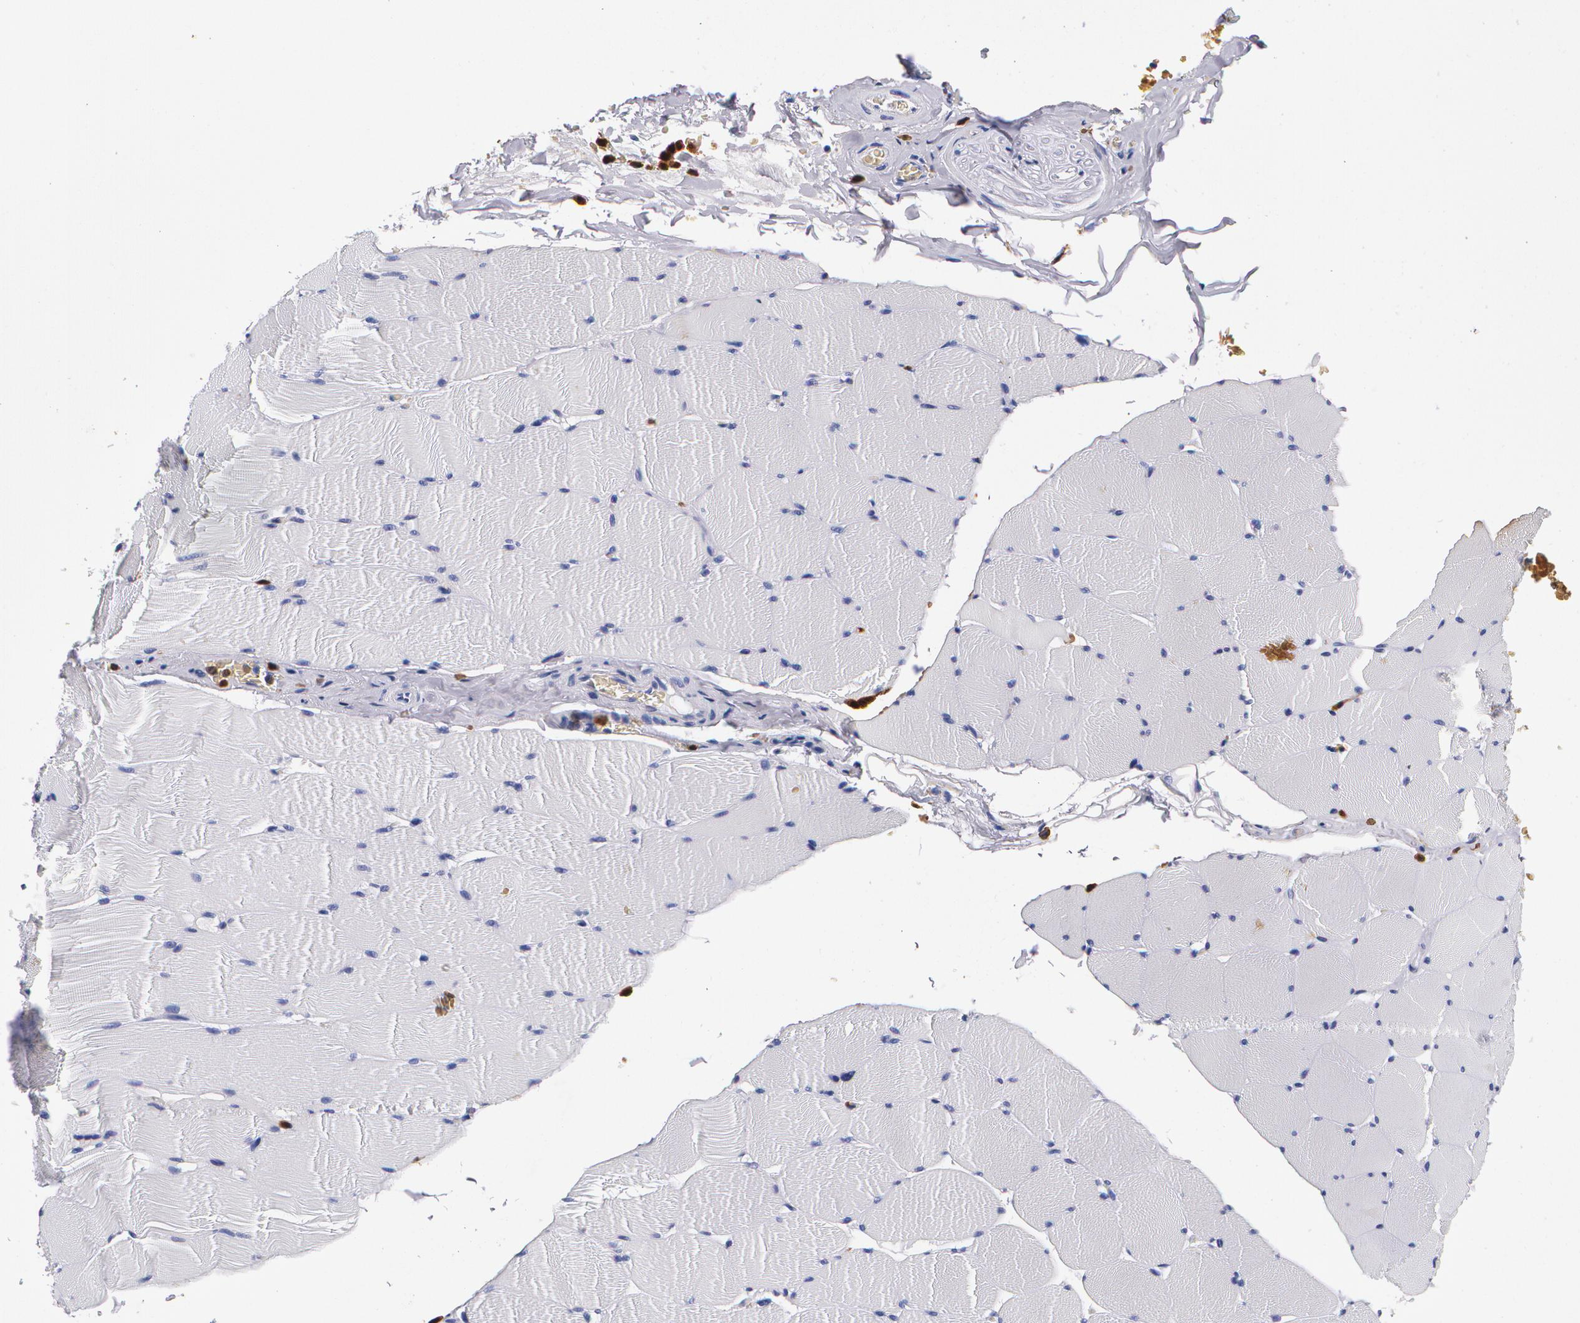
{"staining": {"intensity": "negative", "quantity": "none", "location": "none"}, "tissue": "skeletal muscle", "cell_type": "Myocytes", "image_type": "normal", "snomed": [{"axis": "morphology", "description": "Normal tissue, NOS"}, {"axis": "topography", "description": "Skeletal muscle"}], "caption": "Immunohistochemical staining of normal skeletal muscle shows no significant expression in myocytes. (Immunohistochemistry, brightfield microscopy, high magnification).", "gene": "S100A8", "patient": {"sex": "male", "age": 62}}